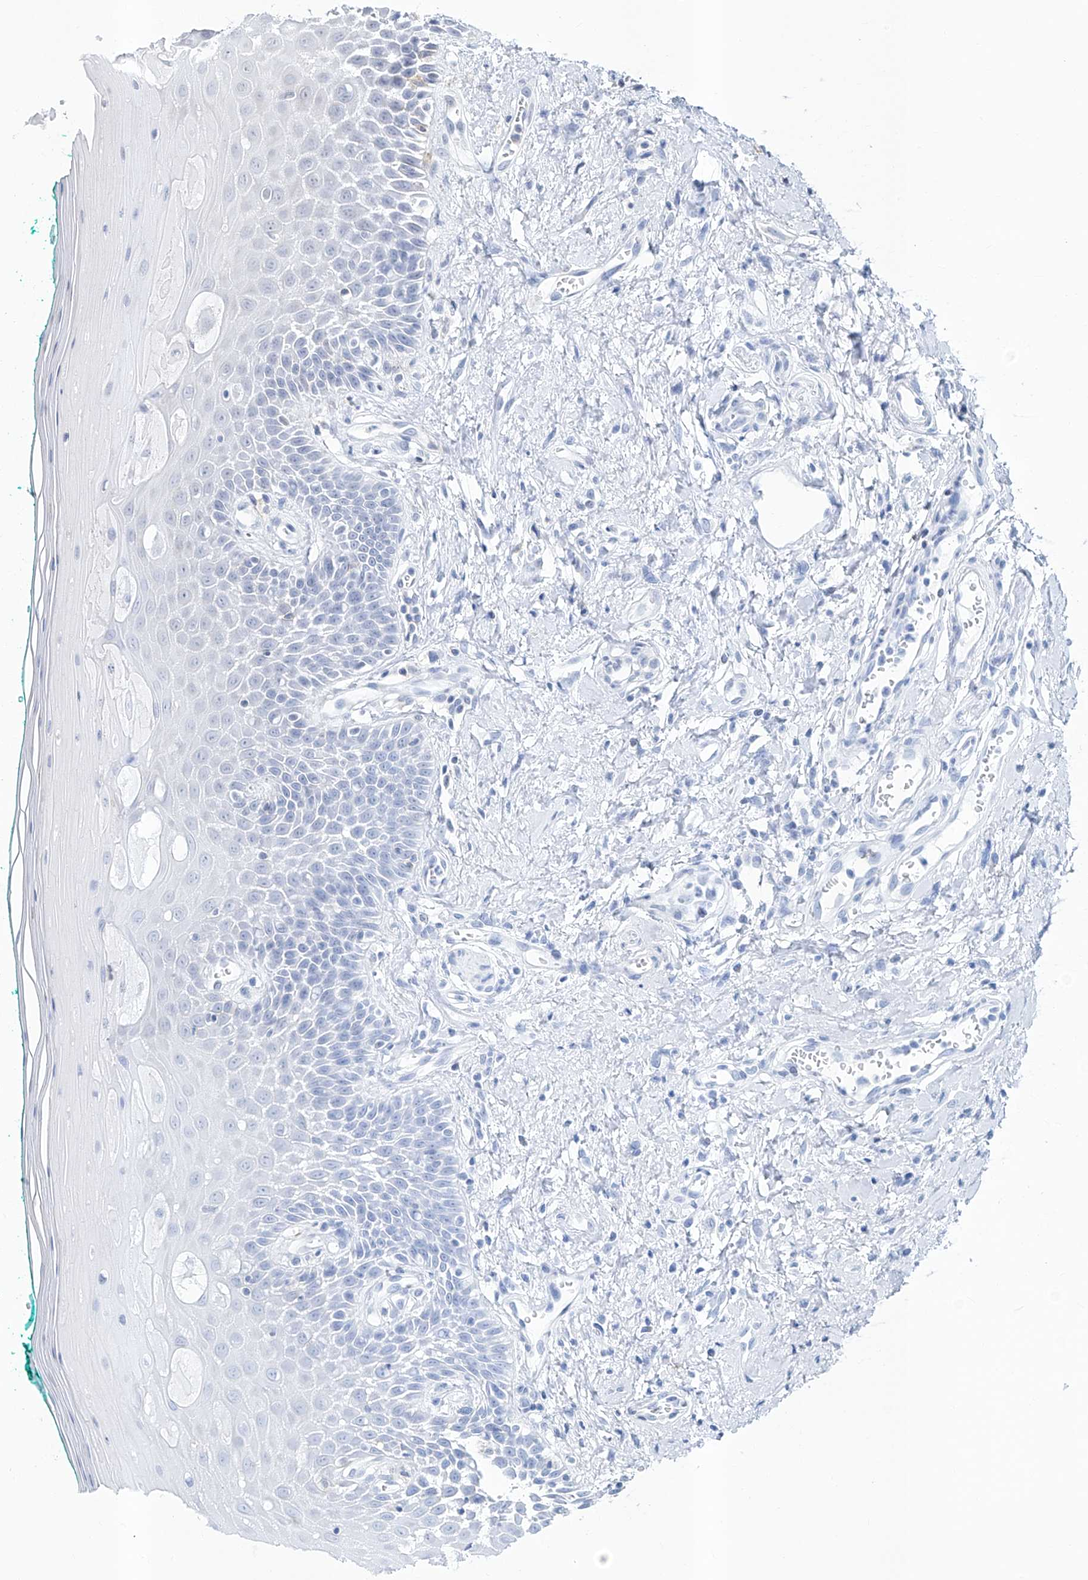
{"staining": {"intensity": "negative", "quantity": "none", "location": "none"}, "tissue": "oral mucosa", "cell_type": "Squamous epithelial cells", "image_type": "normal", "snomed": [{"axis": "morphology", "description": "Normal tissue, NOS"}, {"axis": "topography", "description": "Oral tissue"}], "caption": "Immunohistochemistry (IHC) of benign oral mucosa shows no positivity in squamous epithelial cells. (Immunohistochemistry (IHC), brightfield microscopy, high magnification).", "gene": "ZBTB48", "patient": {"sex": "female", "age": 70}}